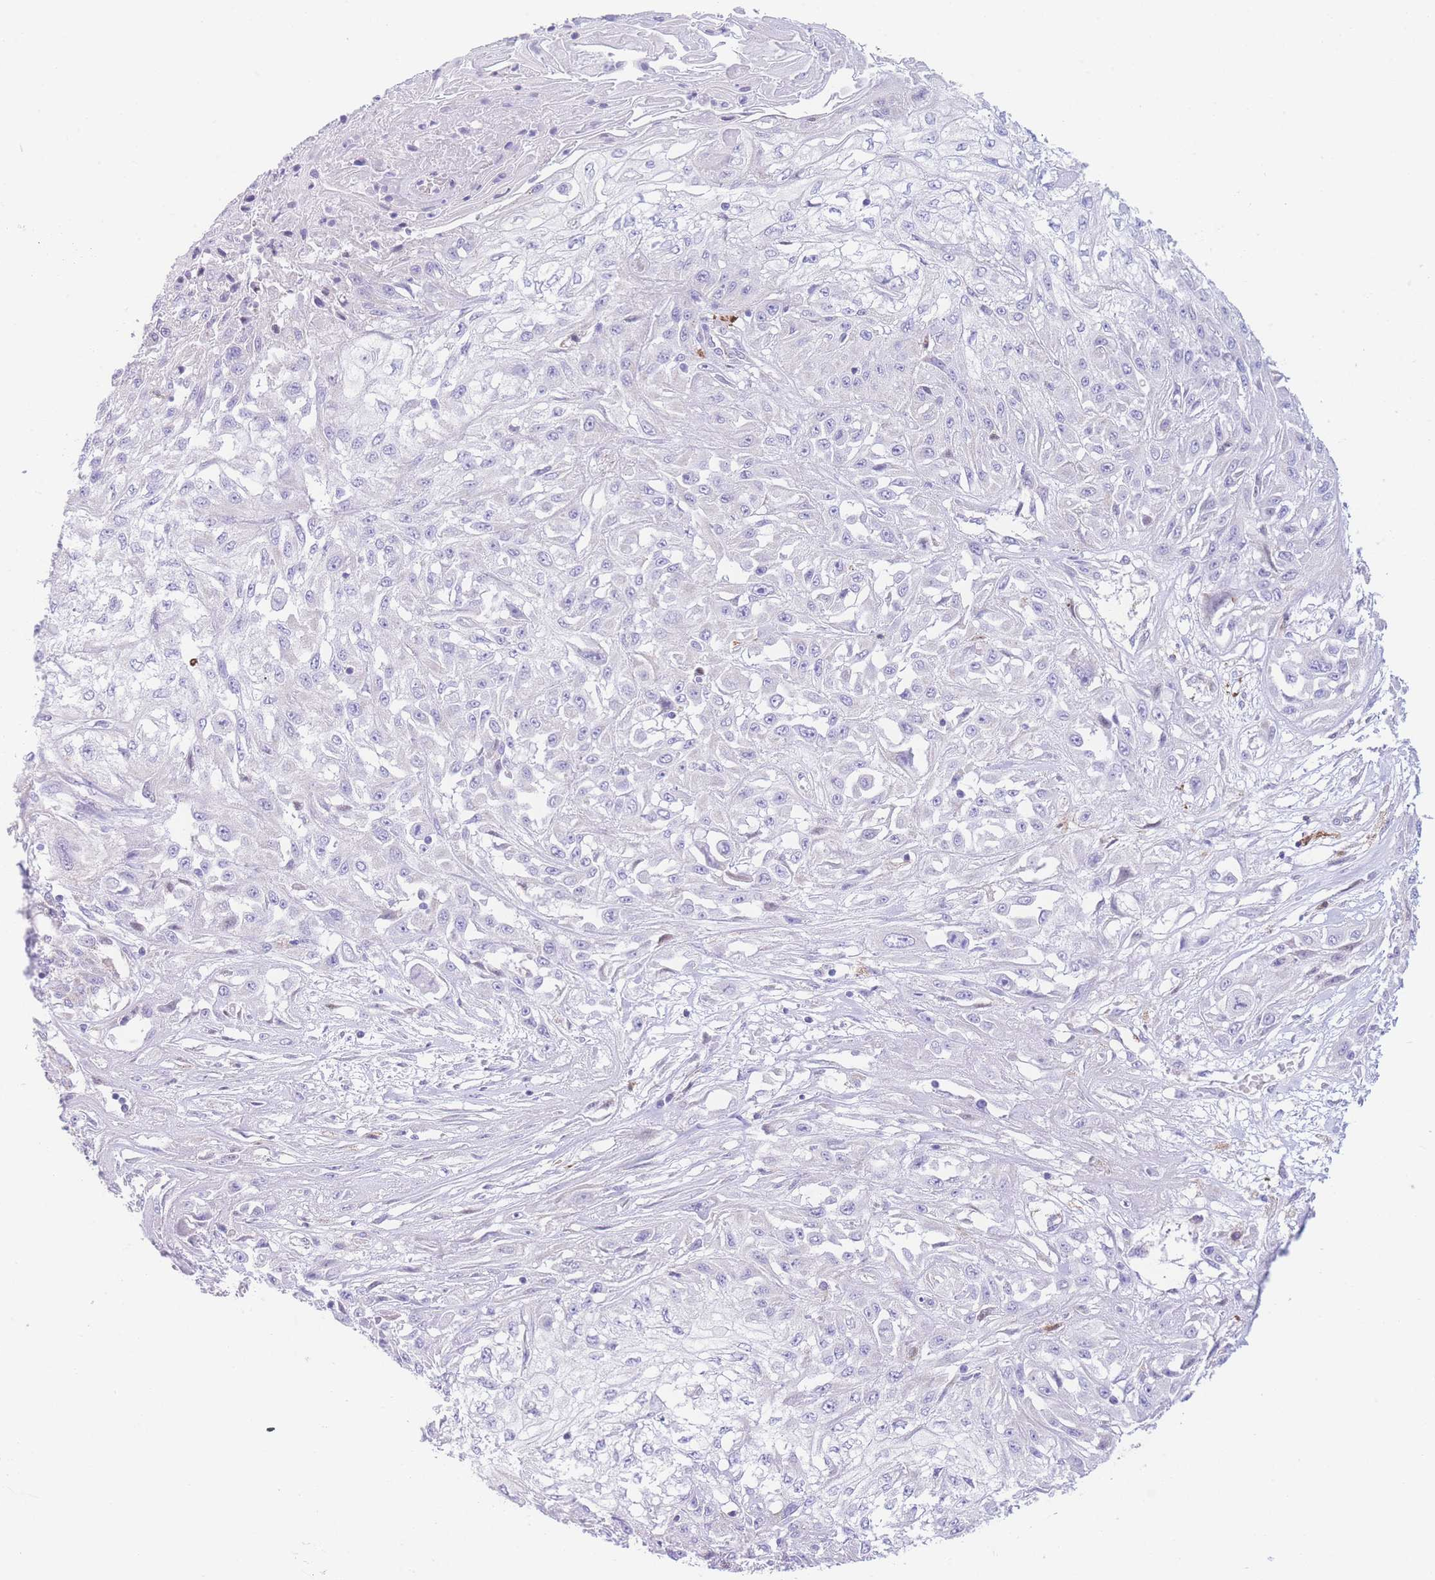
{"staining": {"intensity": "negative", "quantity": "none", "location": "none"}, "tissue": "skin cancer", "cell_type": "Tumor cells", "image_type": "cancer", "snomed": [{"axis": "morphology", "description": "Squamous cell carcinoma, NOS"}, {"axis": "morphology", "description": "Squamous cell carcinoma, metastatic, NOS"}, {"axis": "topography", "description": "Skin"}, {"axis": "topography", "description": "Lymph node"}], "caption": "DAB (3,3'-diaminobenzidine) immunohistochemical staining of skin cancer shows no significant positivity in tumor cells. The staining was performed using DAB (3,3'-diaminobenzidine) to visualize the protein expression in brown, while the nuclei were stained in blue with hematoxylin (Magnification: 20x).", "gene": "NBEAL1", "patient": {"sex": "male", "age": 75}}